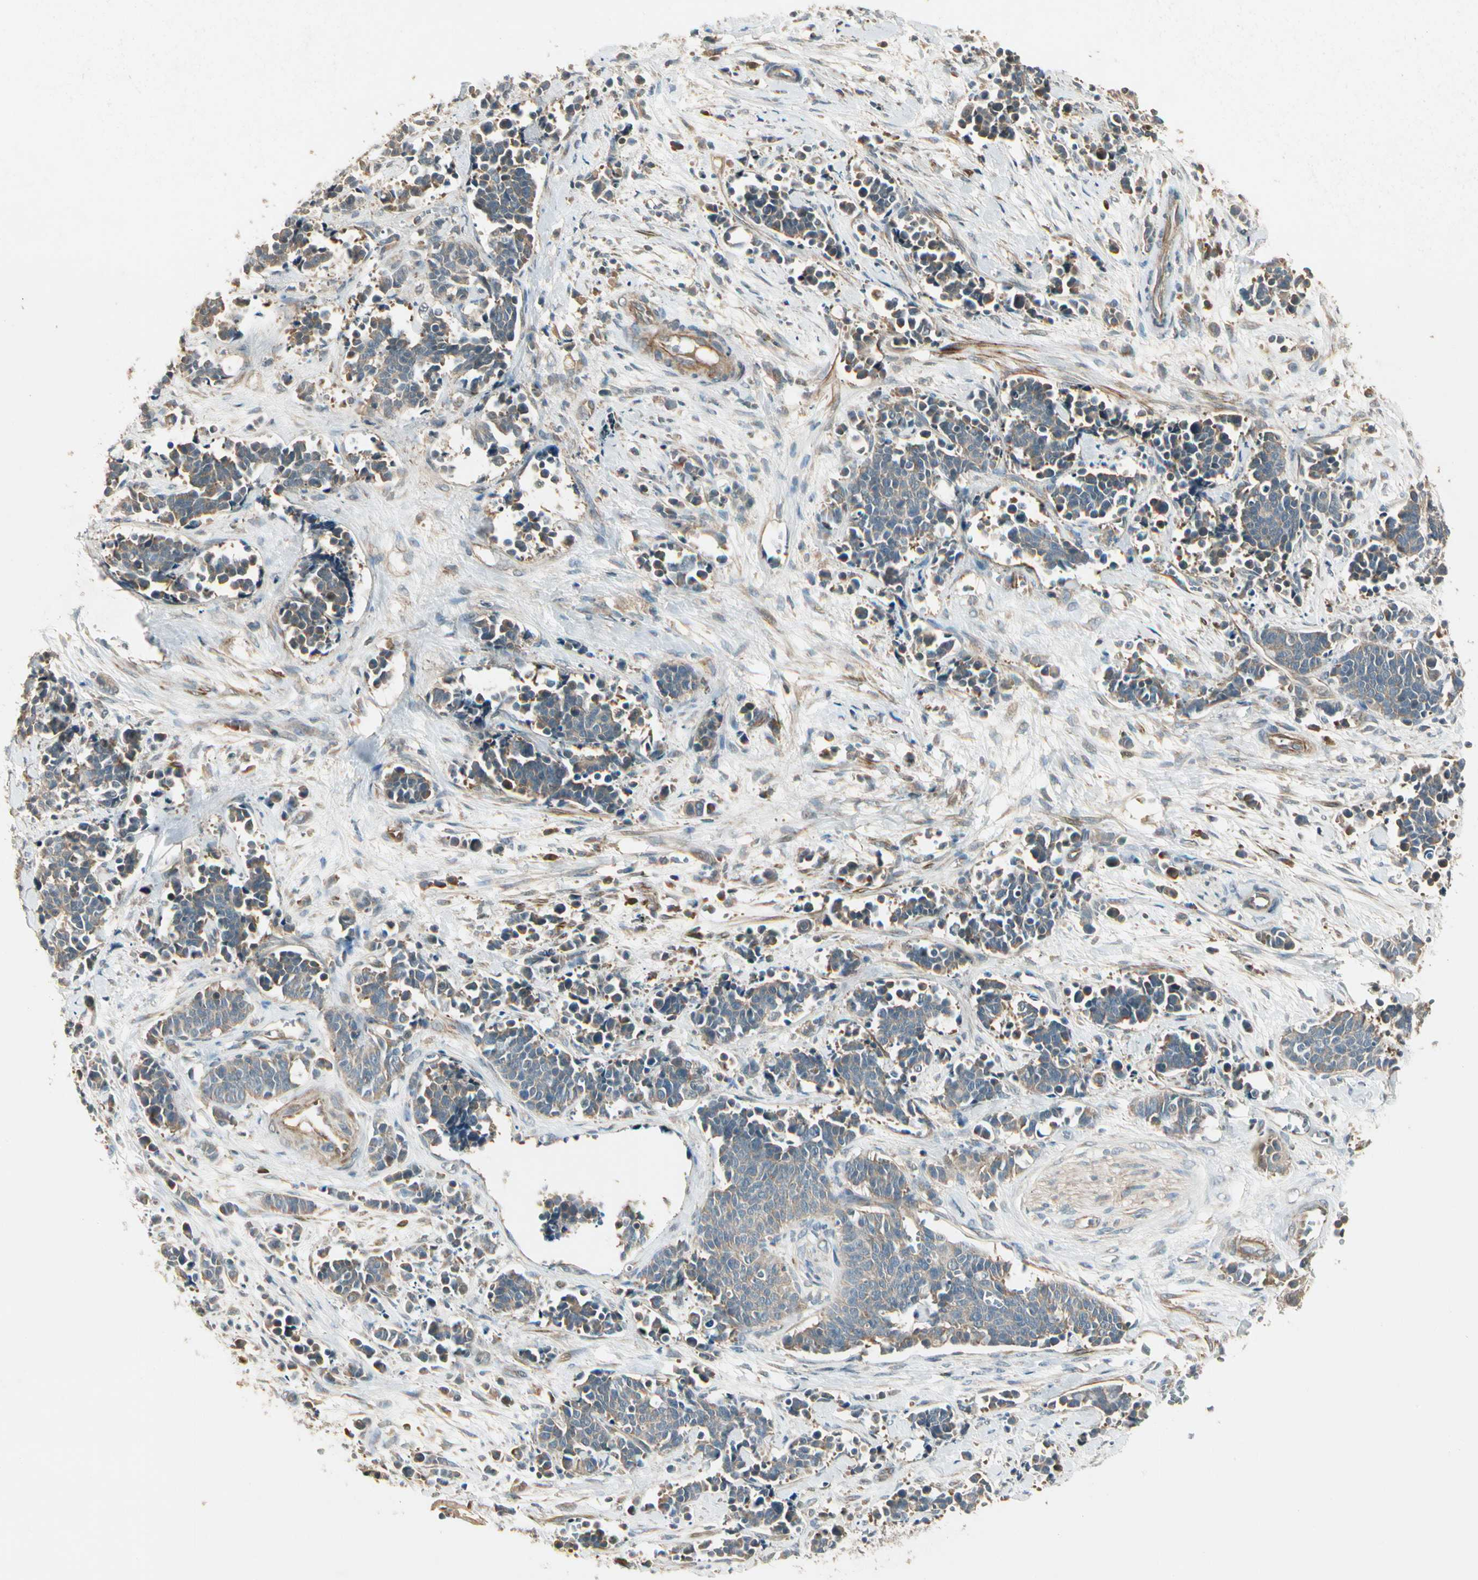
{"staining": {"intensity": "weak", "quantity": "25%-75%", "location": "cytoplasmic/membranous"}, "tissue": "cervical cancer", "cell_type": "Tumor cells", "image_type": "cancer", "snomed": [{"axis": "morphology", "description": "Squamous cell carcinoma, NOS"}, {"axis": "topography", "description": "Cervix"}], "caption": "Immunohistochemical staining of cervical squamous cell carcinoma exhibits low levels of weak cytoplasmic/membranous staining in approximately 25%-75% of tumor cells.", "gene": "ACVR1", "patient": {"sex": "female", "age": 35}}